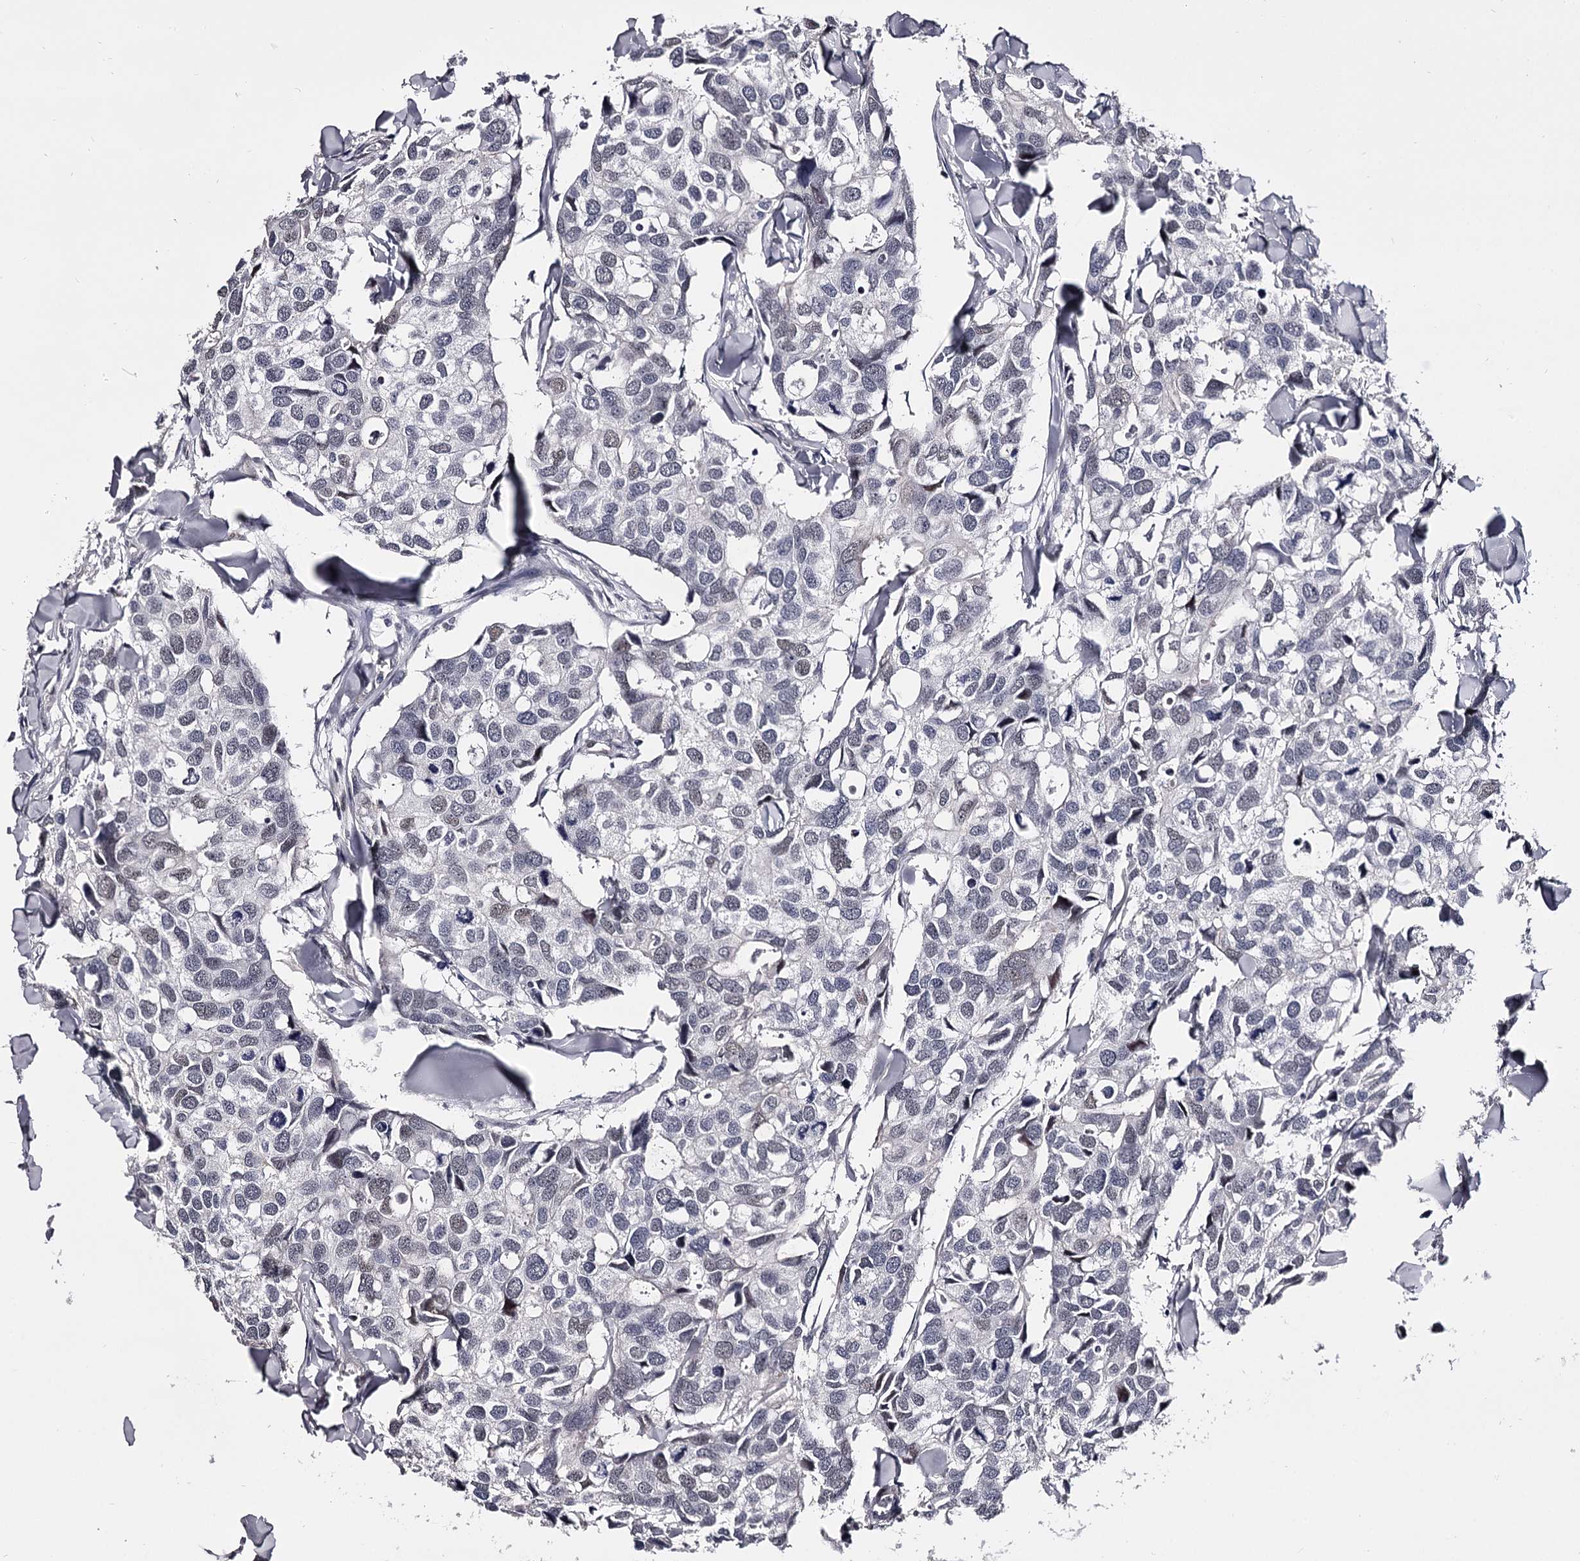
{"staining": {"intensity": "negative", "quantity": "none", "location": "none"}, "tissue": "breast cancer", "cell_type": "Tumor cells", "image_type": "cancer", "snomed": [{"axis": "morphology", "description": "Duct carcinoma"}, {"axis": "topography", "description": "Breast"}], "caption": "IHC image of neoplastic tissue: human breast infiltrating ductal carcinoma stained with DAB (3,3'-diaminobenzidine) displays no significant protein positivity in tumor cells.", "gene": "OVOL2", "patient": {"sex": "female", "age": 83}}